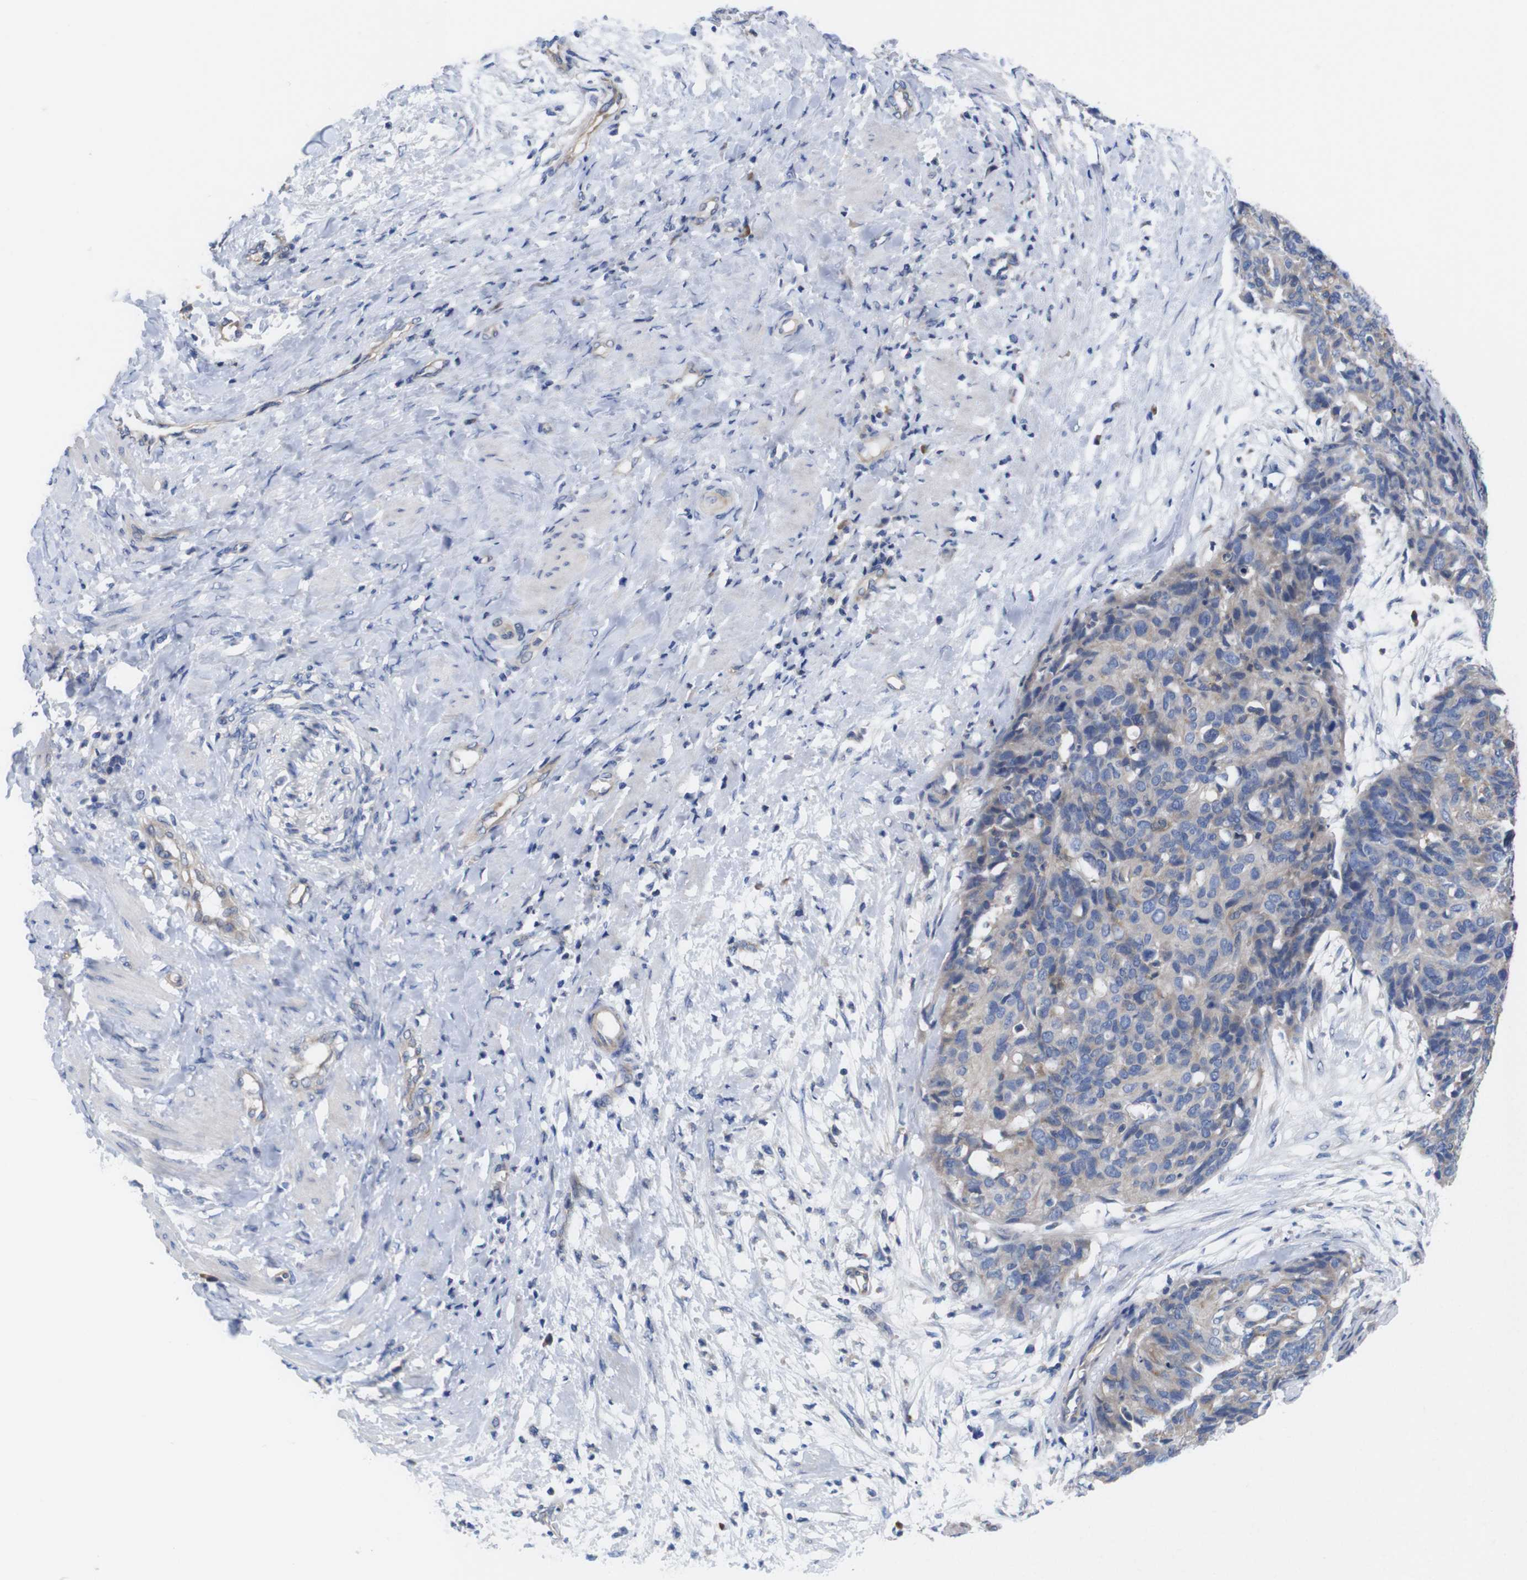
{"staining": {"intensity": "weak", "quantity": "<25%", "location": "cytoplasmic/membranous"}, "tissue": "ovarian cancer", "cell_type": "Tumor cells", "image_type": "cancer", "snomed": [{"axis": "morphology", "description": "Carcinoma, endometroid"}, {"axis": "topography", "description": "Ovary"}], "caption": "Immunohistochemistry (IHC) micrograph of neoplastic tissue: ovarian cancer (endometroid carcinoma) stained with DAB (3,3'-diaminobenzidine) demonstrates no significant protein positivity in tumor cells.", "gene": "USH1C", "patient": {"sex": "female", "age": 60}}